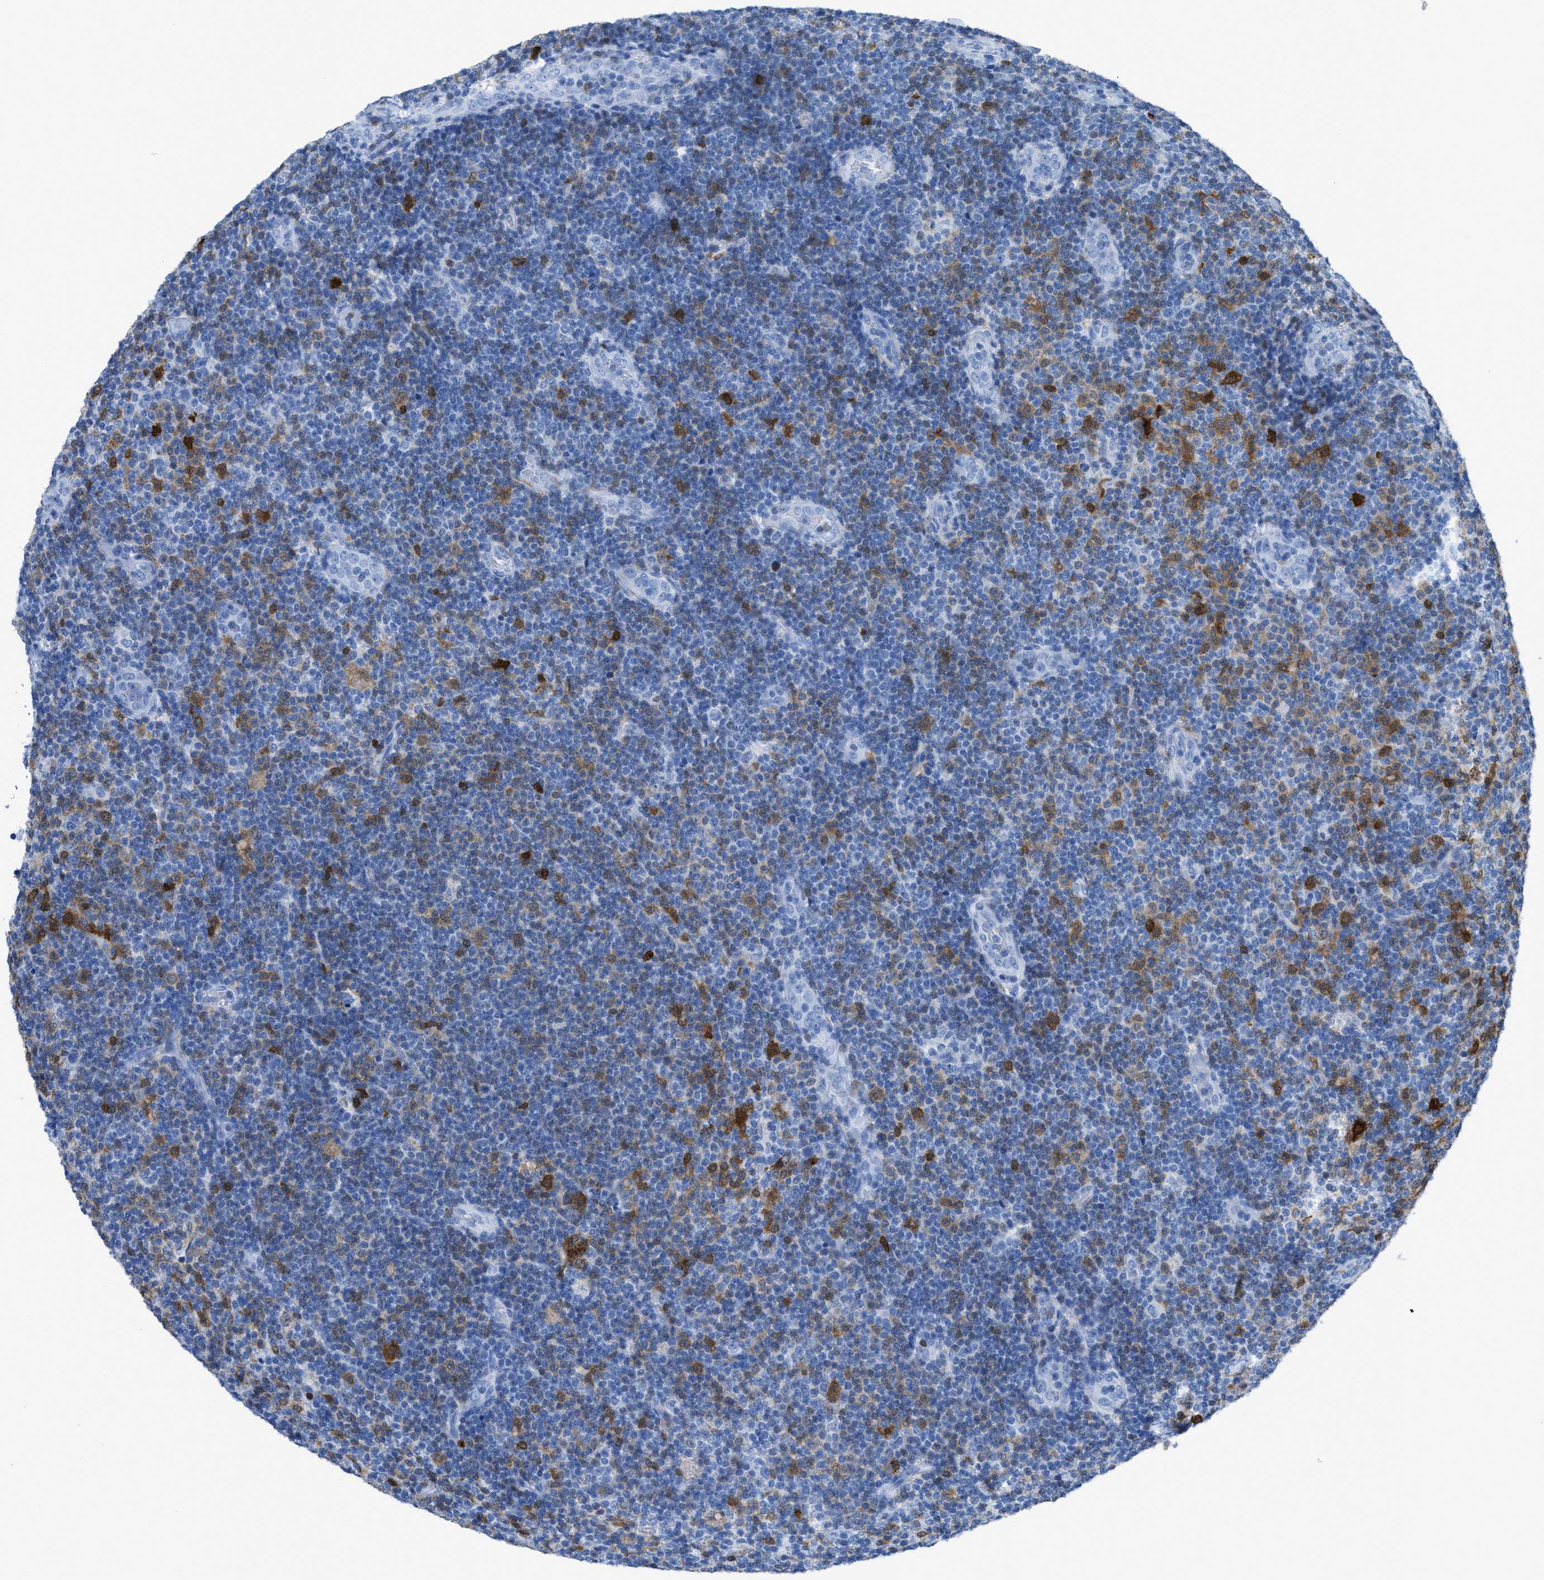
{"staining": {"intensity": "moderate", "quantity": "<25%", "location": "cytoplasmic/membranous"}, "tissue": "lymphoma", "cell_type": "Tumor cells", "image_type": "cancer", "snomed": [{"axis": "morphology", "description": "Malignant lymphoma, non-Hodgkin's type, Low grade"}, {"axis": "topography", "description": "Lymph node"}], "caption": "Low-grade malignant lymphoma, non-Hodgkin's type stained with a protein marker displays moderate staining in tumor cells.", "gene": "CDKN2A", "patient": {"sex": "male", "age": 83}}